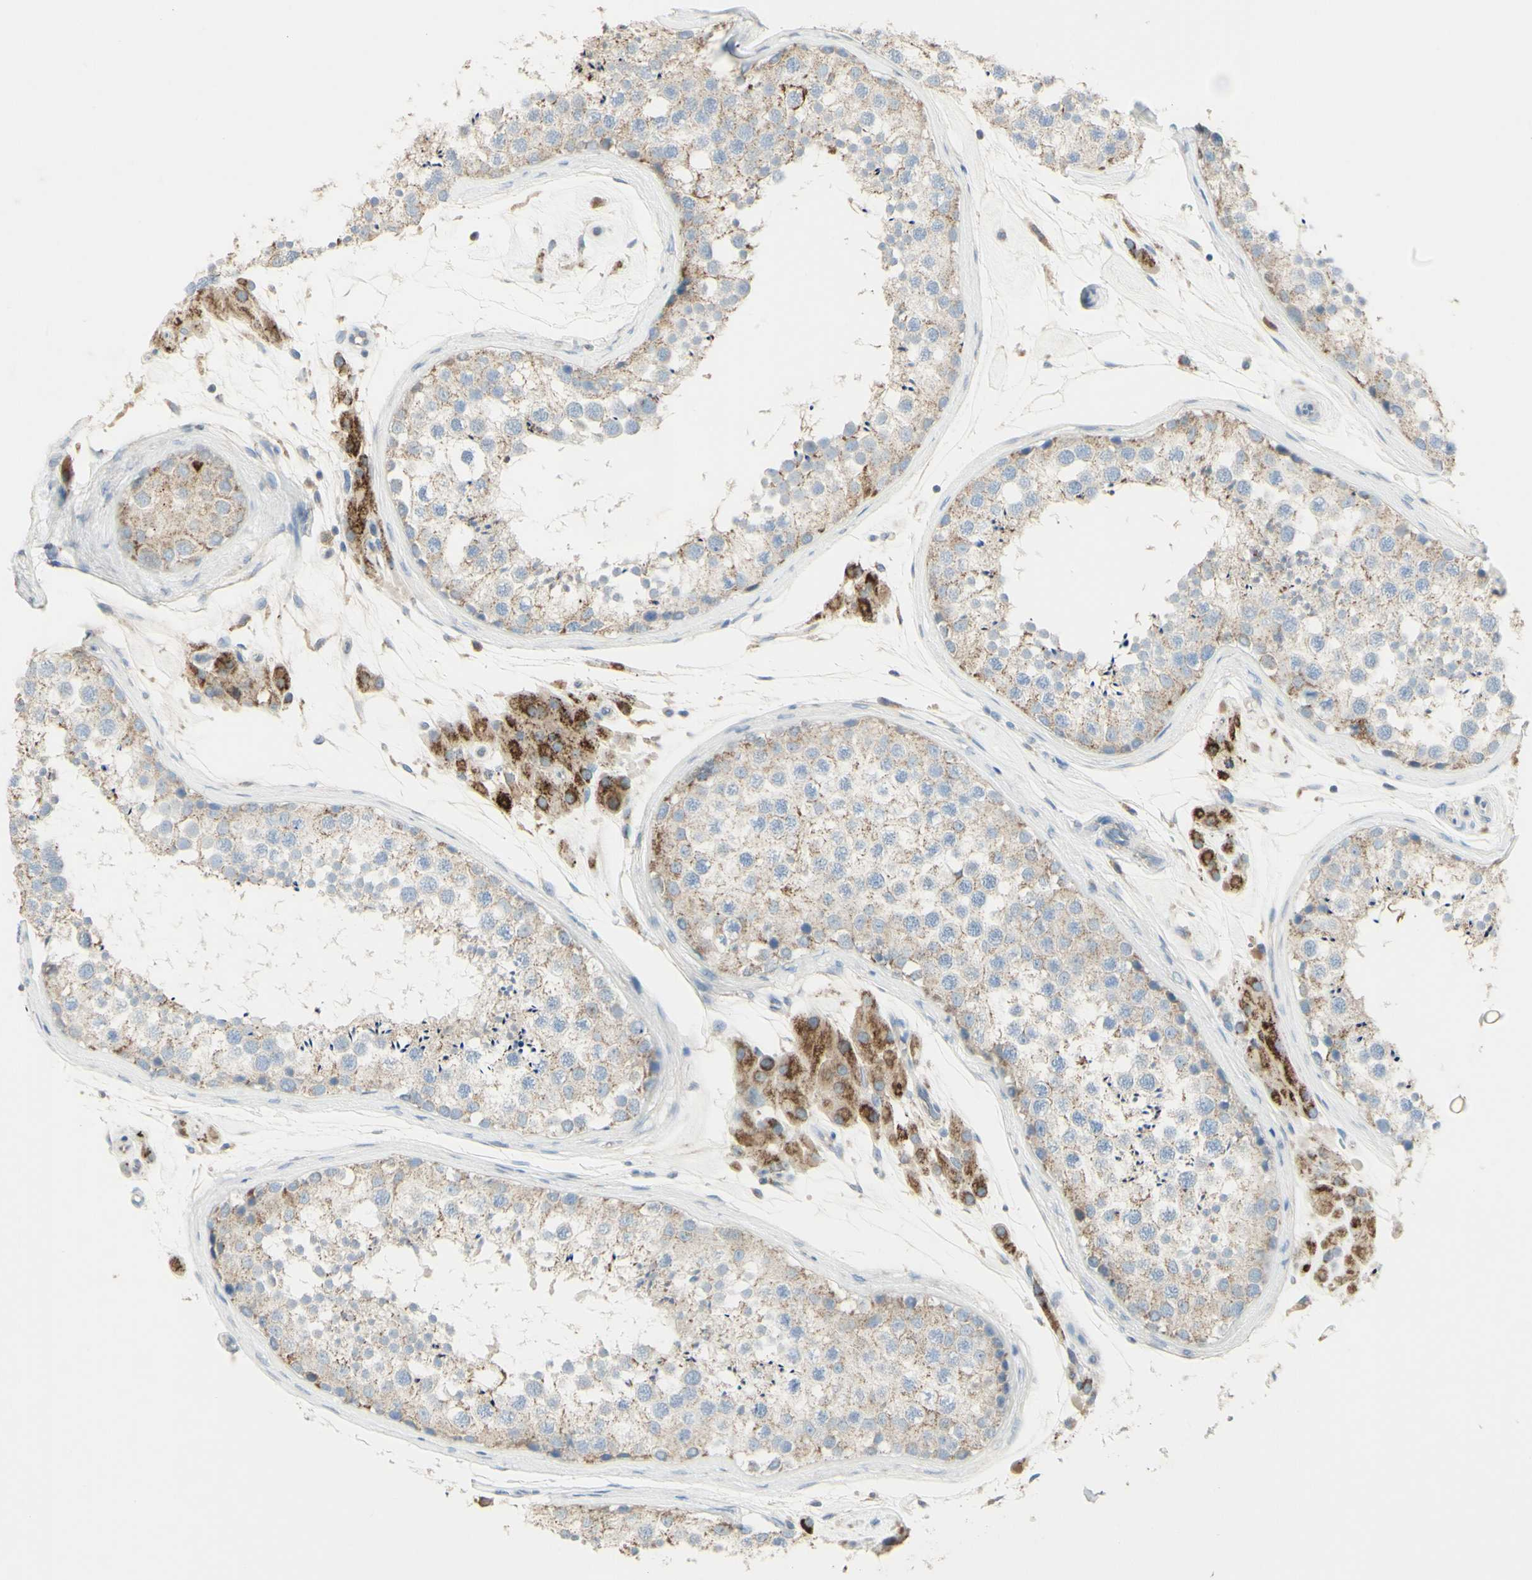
{"staining": {"intensity": "weak", "quantity": "25%-75%", "location": "cytoplasmic/membranous"}, "tissue": "testis", "cell_type": "Cells in seminiferous ducts", "image_type": "normal", "snomed": [{"axis": "morphology", "description": "Normal tissue, NOS"}, {"axis": "topography", "description": "Testis"}], "caption": "Cells in seminiferous ducts exhibit low levels of weak cytoplasmic/membranous positivity in approximately 25%-75% of cells in benign testis.", "gene": "CNTNAP1", "patient": {"sex": "male", "age": 46}}